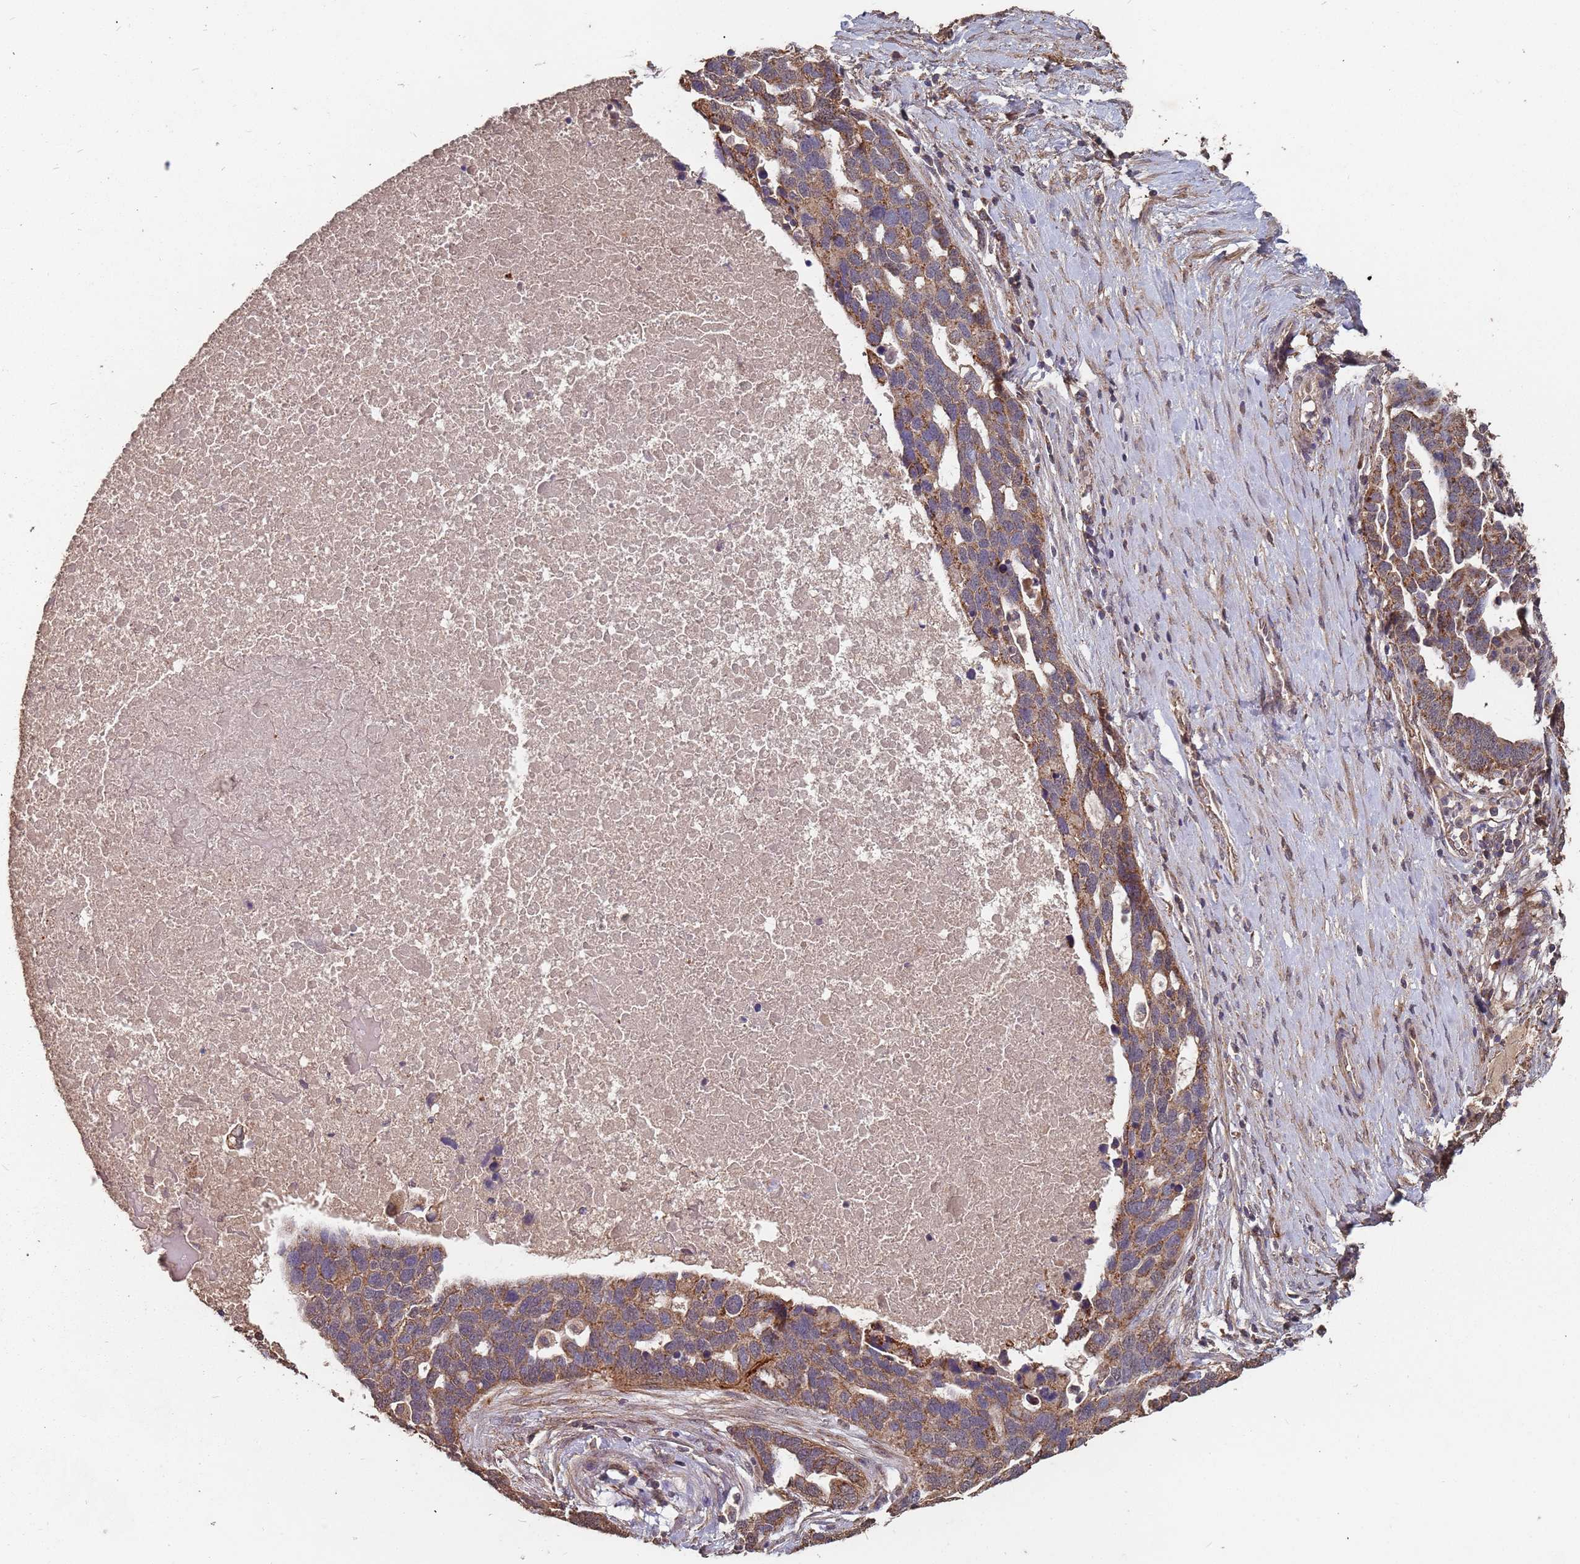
{"staining": {"intensity": "moderate", "quantity": ">75%", "location": "cytoplasmic/membranous"}, "tissue": "ovarian cancer", "cell_type": "Tumor cells", "image_type": "cancer", "snomed": [{"axis": "morphology", "description": "Cystadenocarcinoma, serous, NOS"}, {"axis": "topography", "description": "Ovary"}], "caption": "Human ovarian cancer (serous cystadenocarcinoma) stained with a protein marker displays moderate staining in tumor cells.", "gene": "PRORP", "patient": {"sex": "female", "age": 54}}